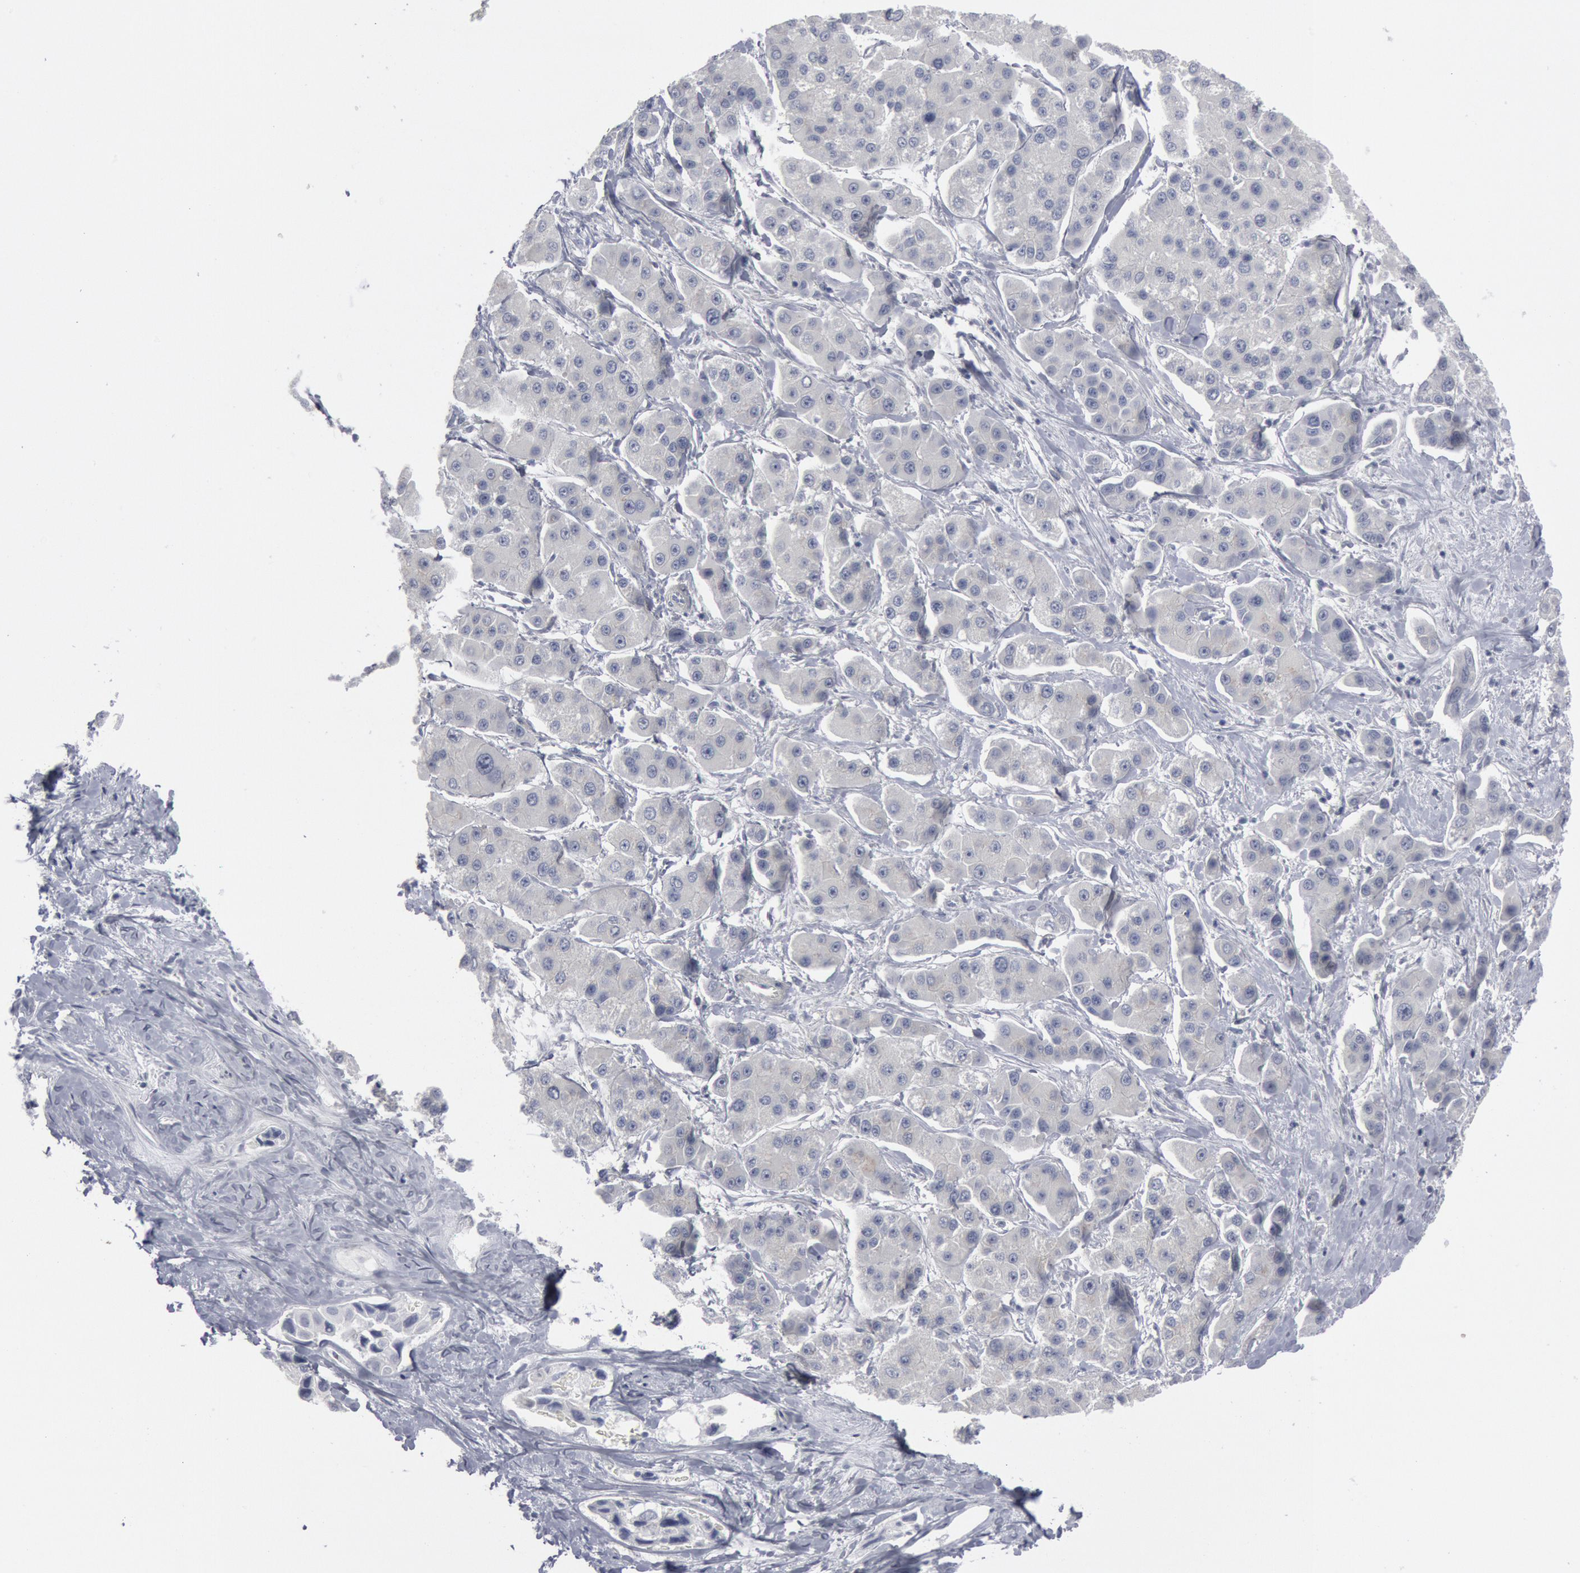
{"staining": {"intensity": "negative", "quantity": "none", "location": "none"}, "tissue": "liver cancer", "cell_type": "Tumor cells", "image_type": "cancer", "snomed": [{"axis": "morphology", "description": "Carcinoma, Hepatocellular, NOS"}, {"axis": "topography", "description": "Liver"}], "caption": "There is no significant positivity in tumor cells of liver cancer (hepatocellular carcinoma).", "gene": "DMC1", "patient": {"sex": "female", "age": 85}}